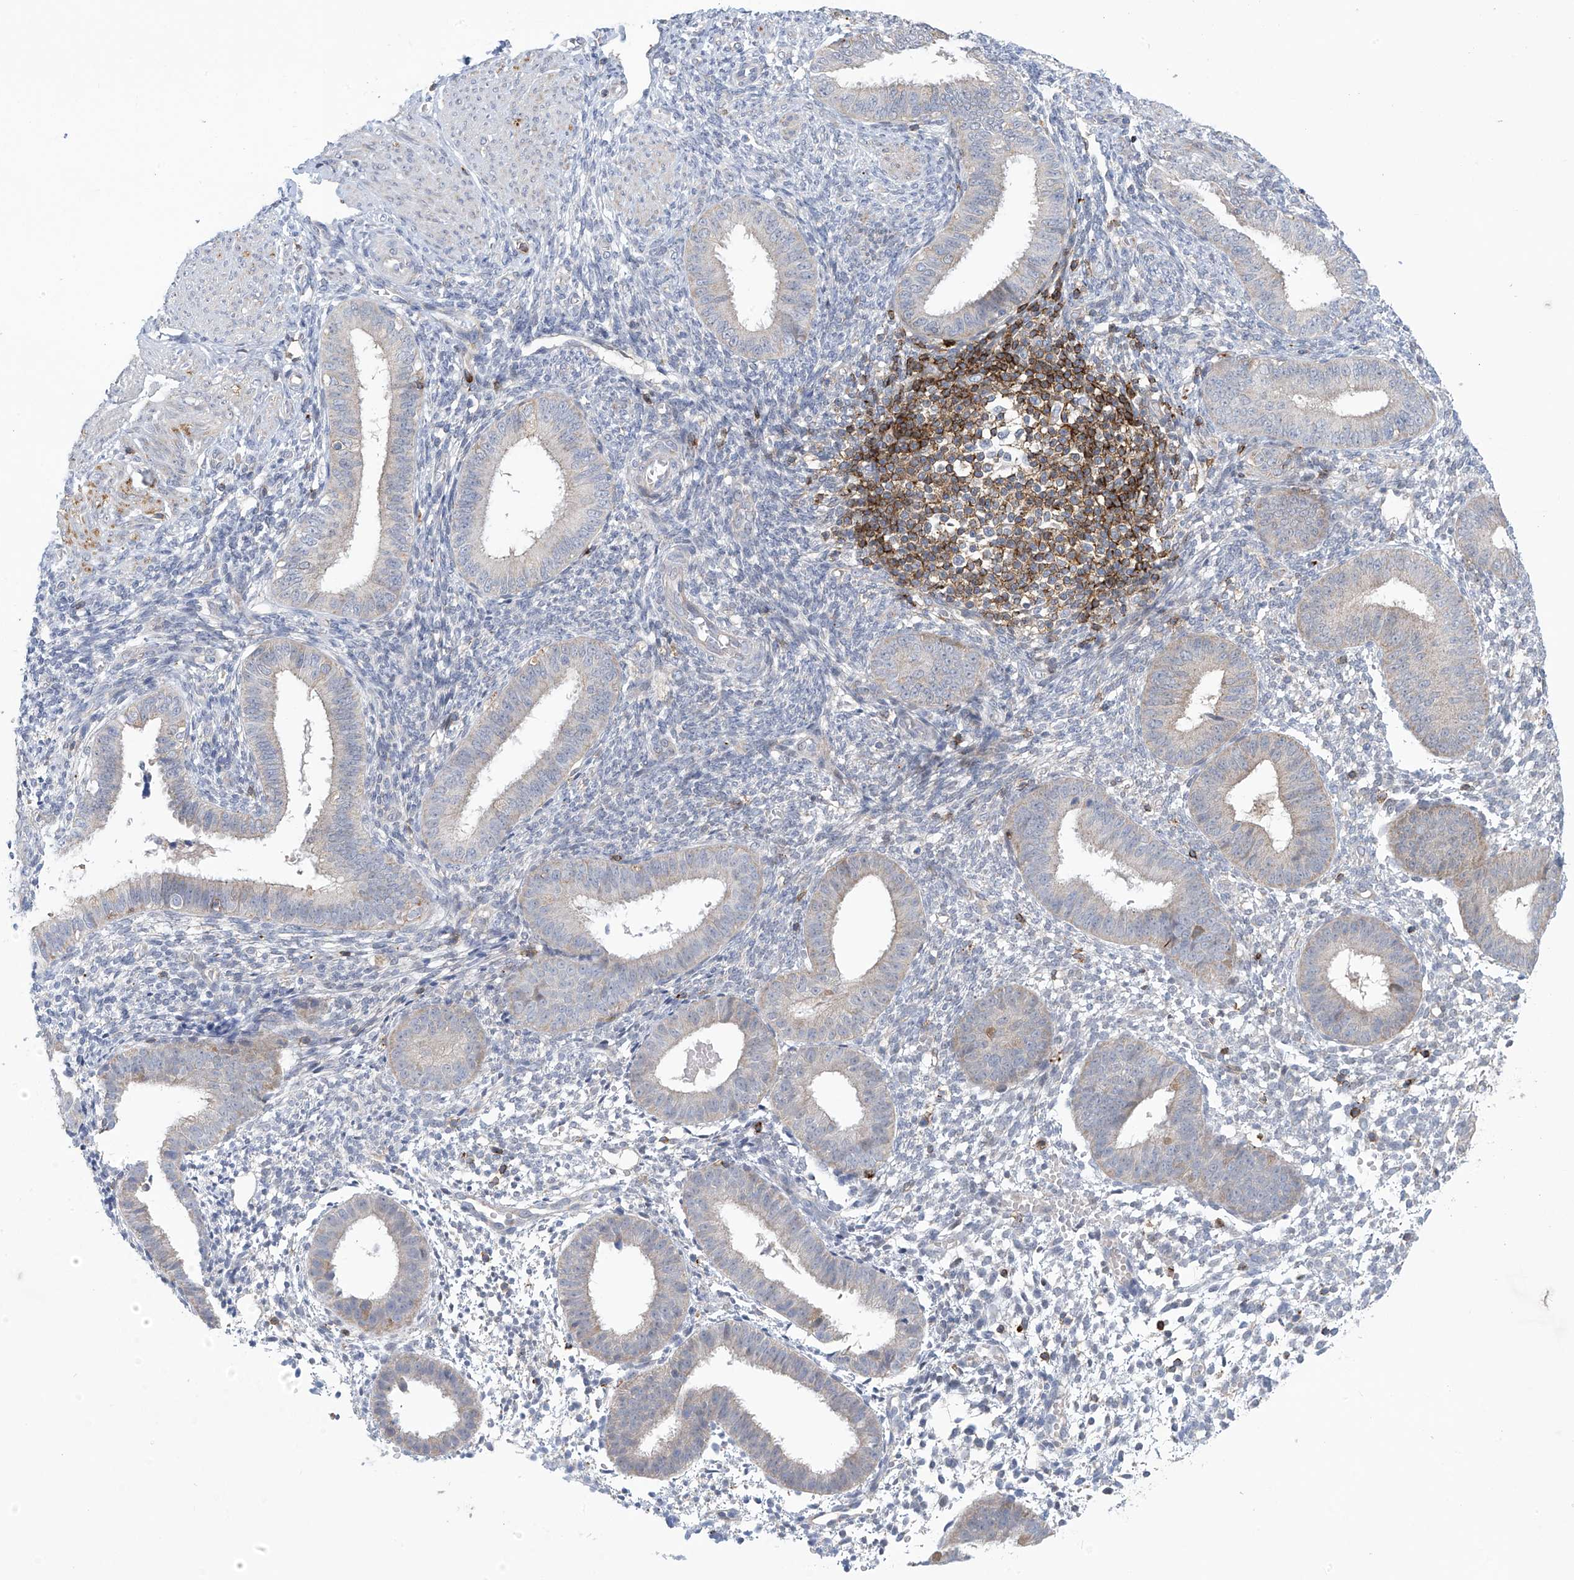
{"staining": {"intensity": "negative", "quantity": "none", "location": "none"}, "tissue": "endometrium", "cell_type": "Cells in endometrial stroma", "image_type": "normal", "snomed": [{"axis": "morphology", "description": "Normal tissue, NOS"}, {"axis": "topography", "description": "Uterus"}, {"axis": "topography", "description": "Endometrium"}], "caption": "Immunohistochemical staining of unremarkable human endometrium shows no significant positivity in cells in endometrial stroma. (DAB IHC visualized using brightfield microscopy, high magnification).", "gene": "IBA57", "patient": {"sex": "female", "age": 48}}